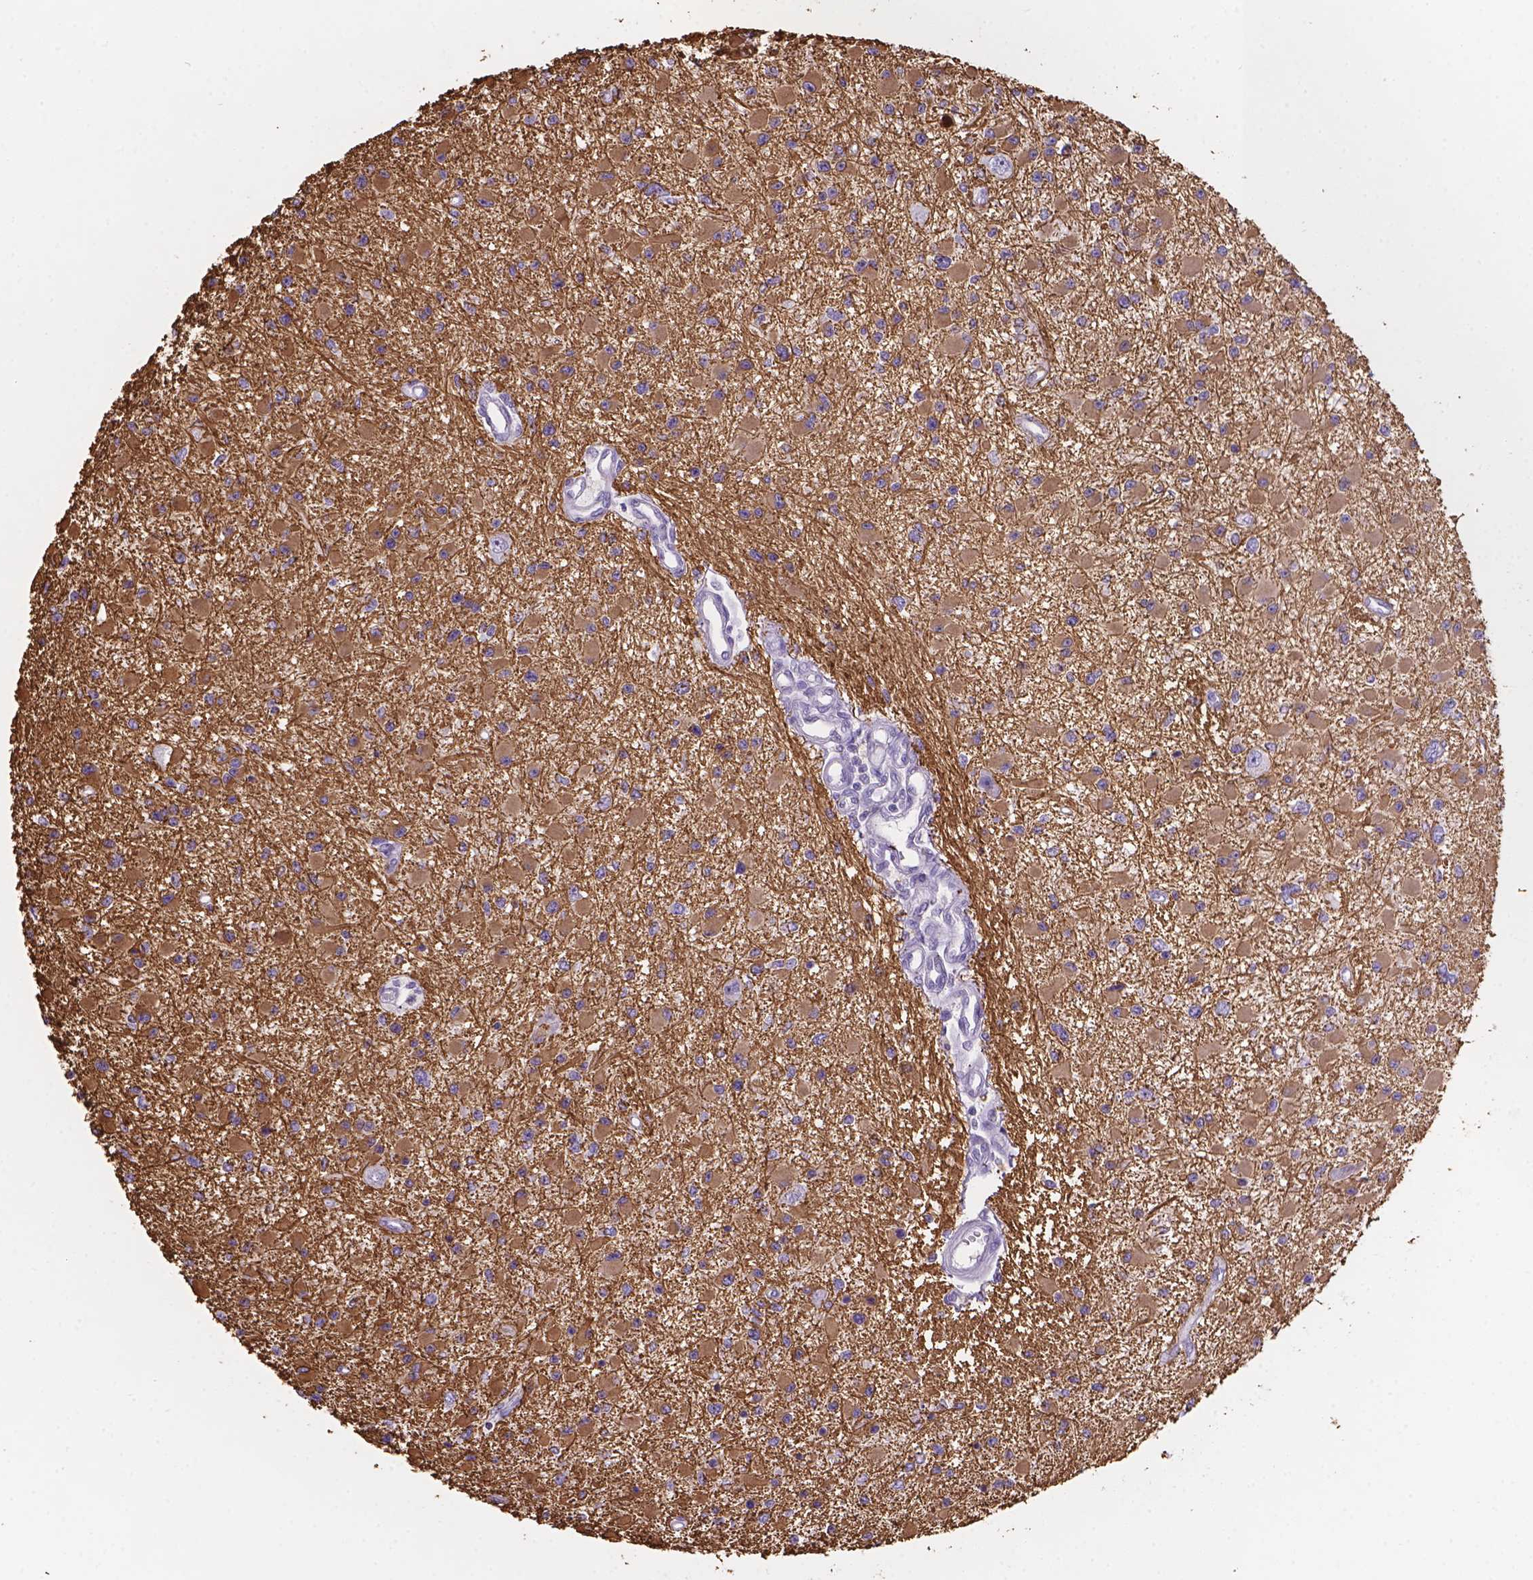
{"staining": {"intensity": "moderate", "quantity": ">75%", "location": "cytoplasmic/membranous"}, "tissue": "glioma", "cell_type": "Tumor cells", "image_type": "cancer", "snomed": [{"axis": "morphology", "description": "Glioma, malignant, High grade"}, {"axis": "topography", "description": "Brain"}], "caption": "Immunohistochemical staining of human glioma reveals moderate cytoplasmic/membranous protein staining in approximately >75% of tumor cells.", "gene": "DMWD", "patient": {"sex": "male", "age": 54}}